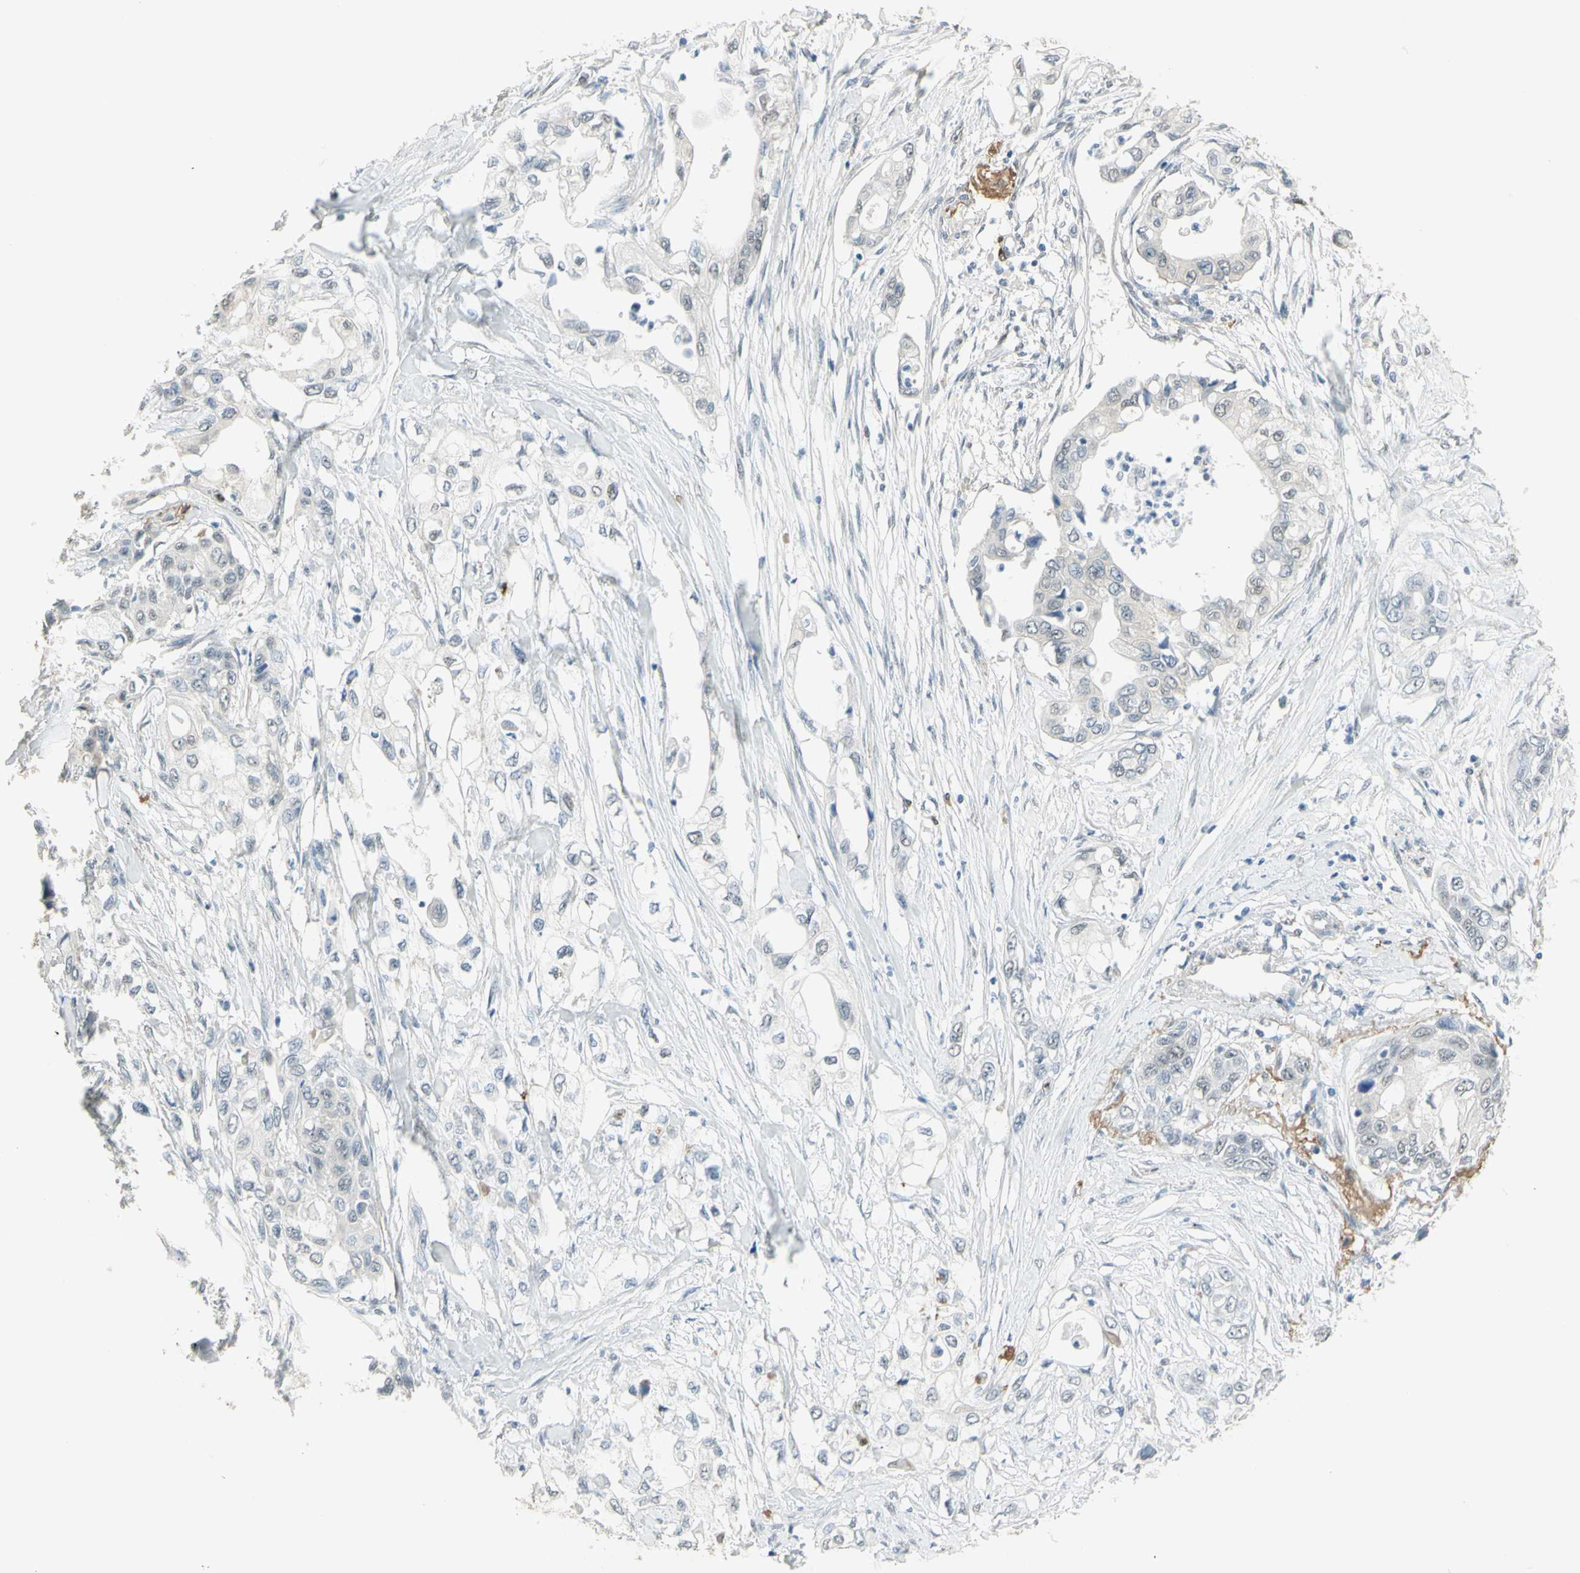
{"staining": {"intensity": "negative", "quantity": "none", "location": "none"}, "tissue": "pancreatic cancer", "cell_type": "Tumor cells", "image_type": "cancer", "snomed": [{"axis": "morphology", "description": "Adenocarcinoma, NOS"}, {"axis": "topography", "description": "Pancreas"}], "caption": "Tumor cells show no significant protein expression in pancreatic cancer. Nuclei are stained in blue.", "gene": "MUC3A", "patient": {"sex": "female", "age": 70}}